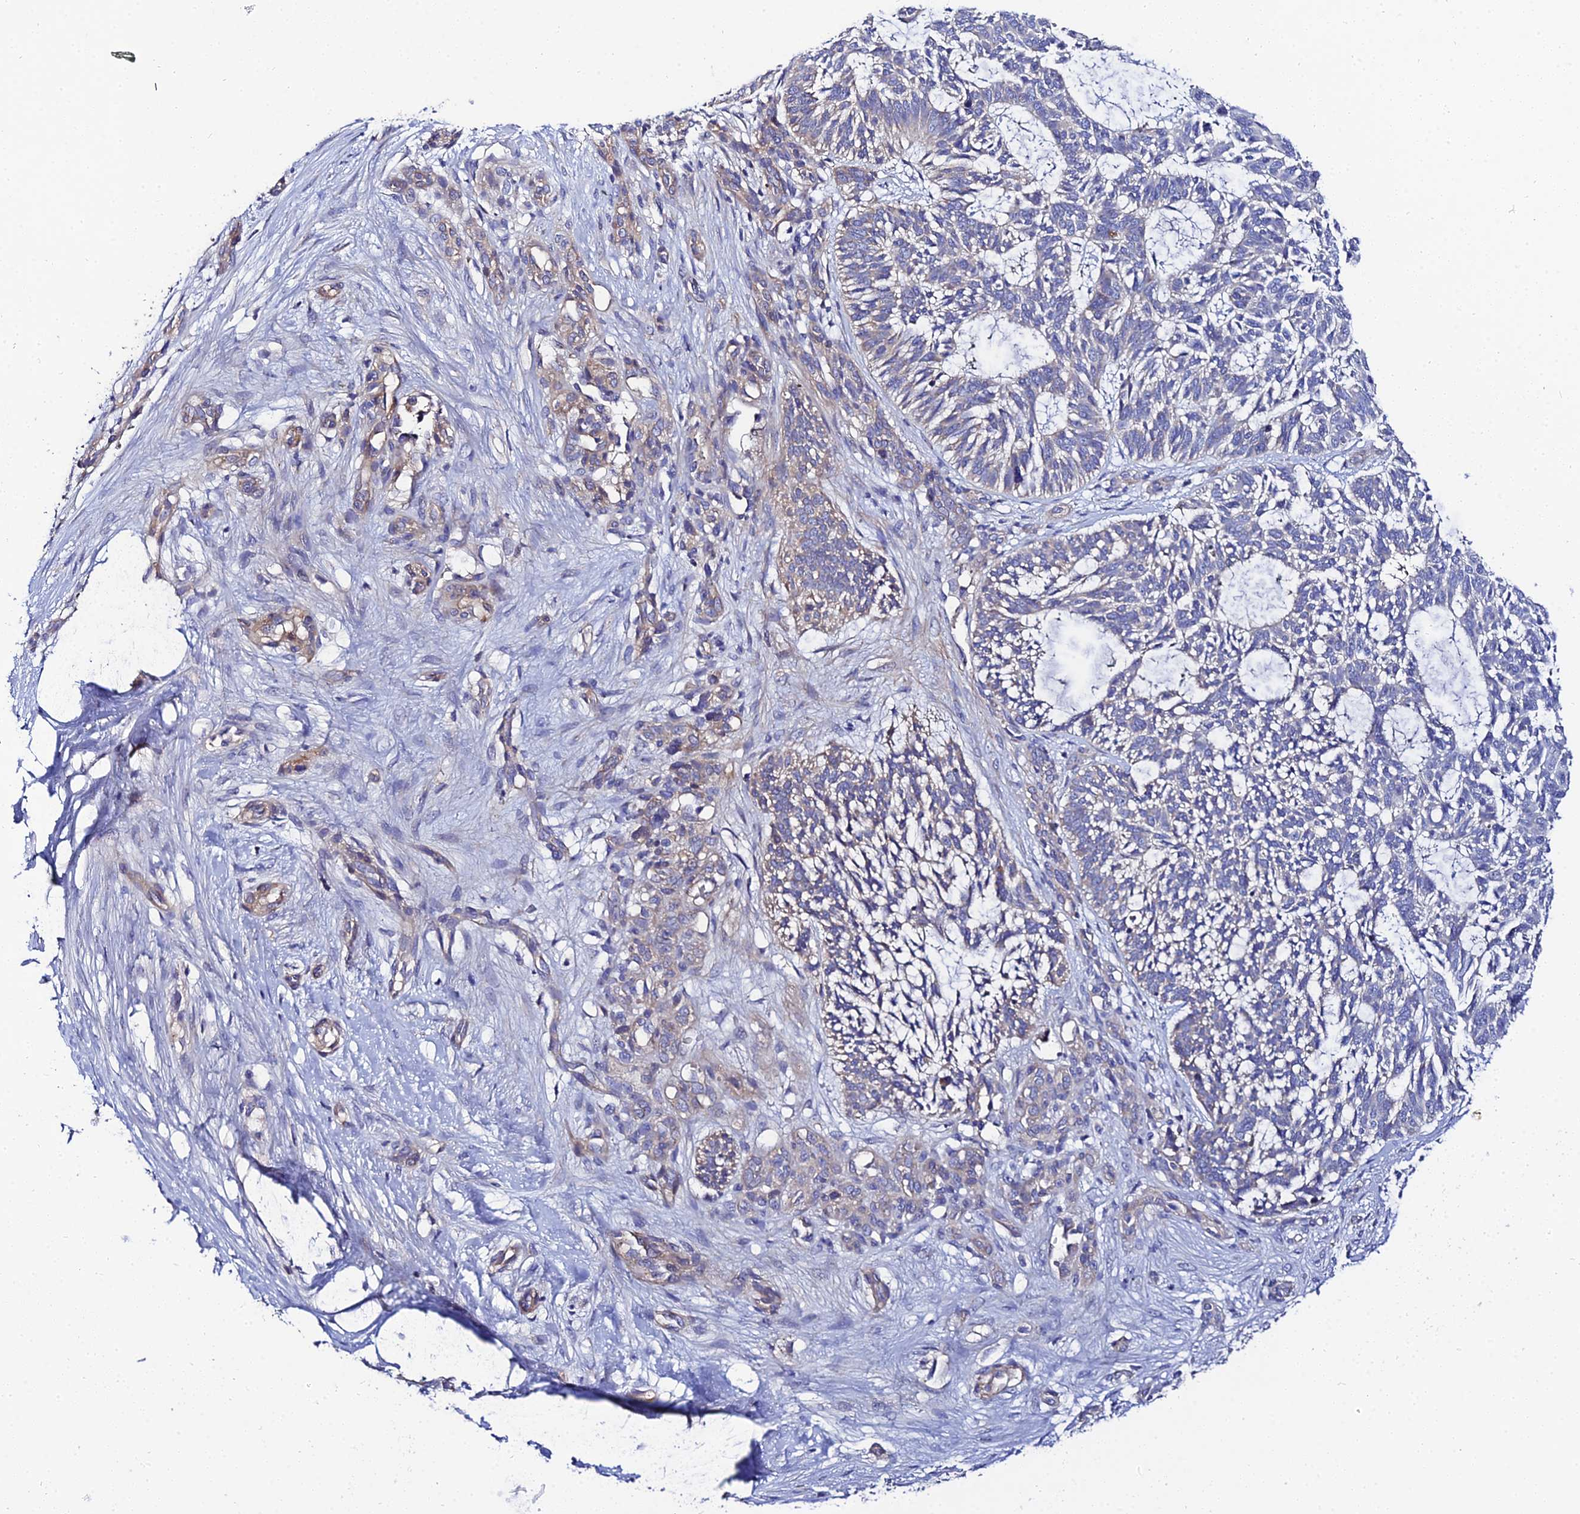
{"staining": {"intensity": "negative", "quantity": "none", "location": "none"}, "tissue": "skin cancer", "cell_type": "Tumor cells", "image_type": "cancer", "snomed": [{"axis": "morphology", "description": "Basal cell carcinoma"}, {"axis": "topography", "description": "Skin"}], "caption": "Immunohistochemistry (IHC) photomicrograph of basal cell carcinoma (skin) stained for a protein (brown), which exhibits no expression in tumor cells.", "gene": "APOBEC3H", "patient": {"sex": "male", "age": 88}}